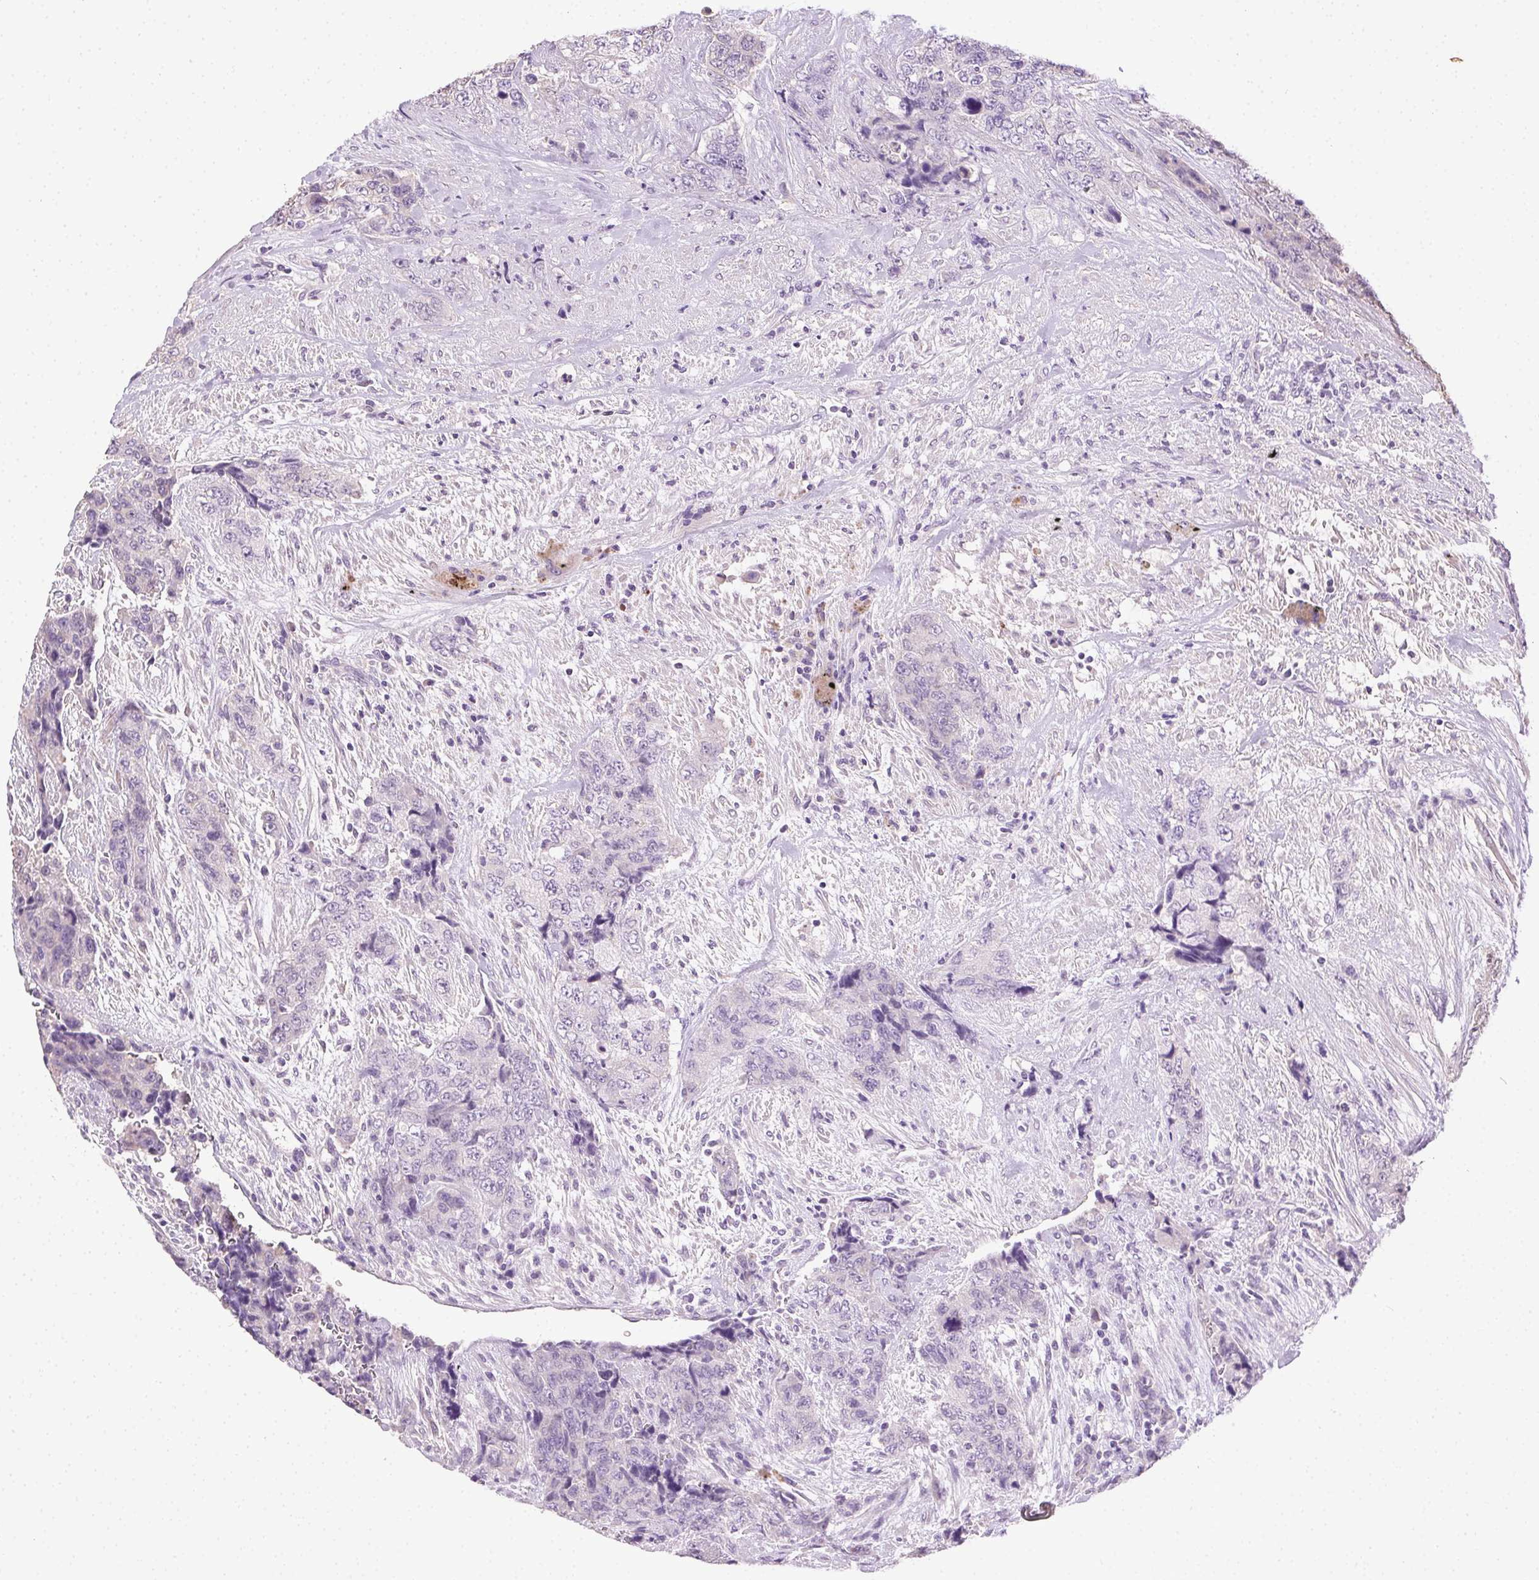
{"staining": {"intensity": "negative", "quantity": "none", "location": "none"}, "tissue": "urothelial cancer", "cell_type": "Tumor cells", "image_type": "cancer", "snomed": [{"axis": "morphology", "description": "Urothelial carcinoma, High grade"}, {"axis": "topography", "description": "Urinary bladder"}], "caption": "Tumor cells show no significant staining in urothelial cancer.", "gene": "SYCE2", "patient": {"sex": "female", "age": 78}}